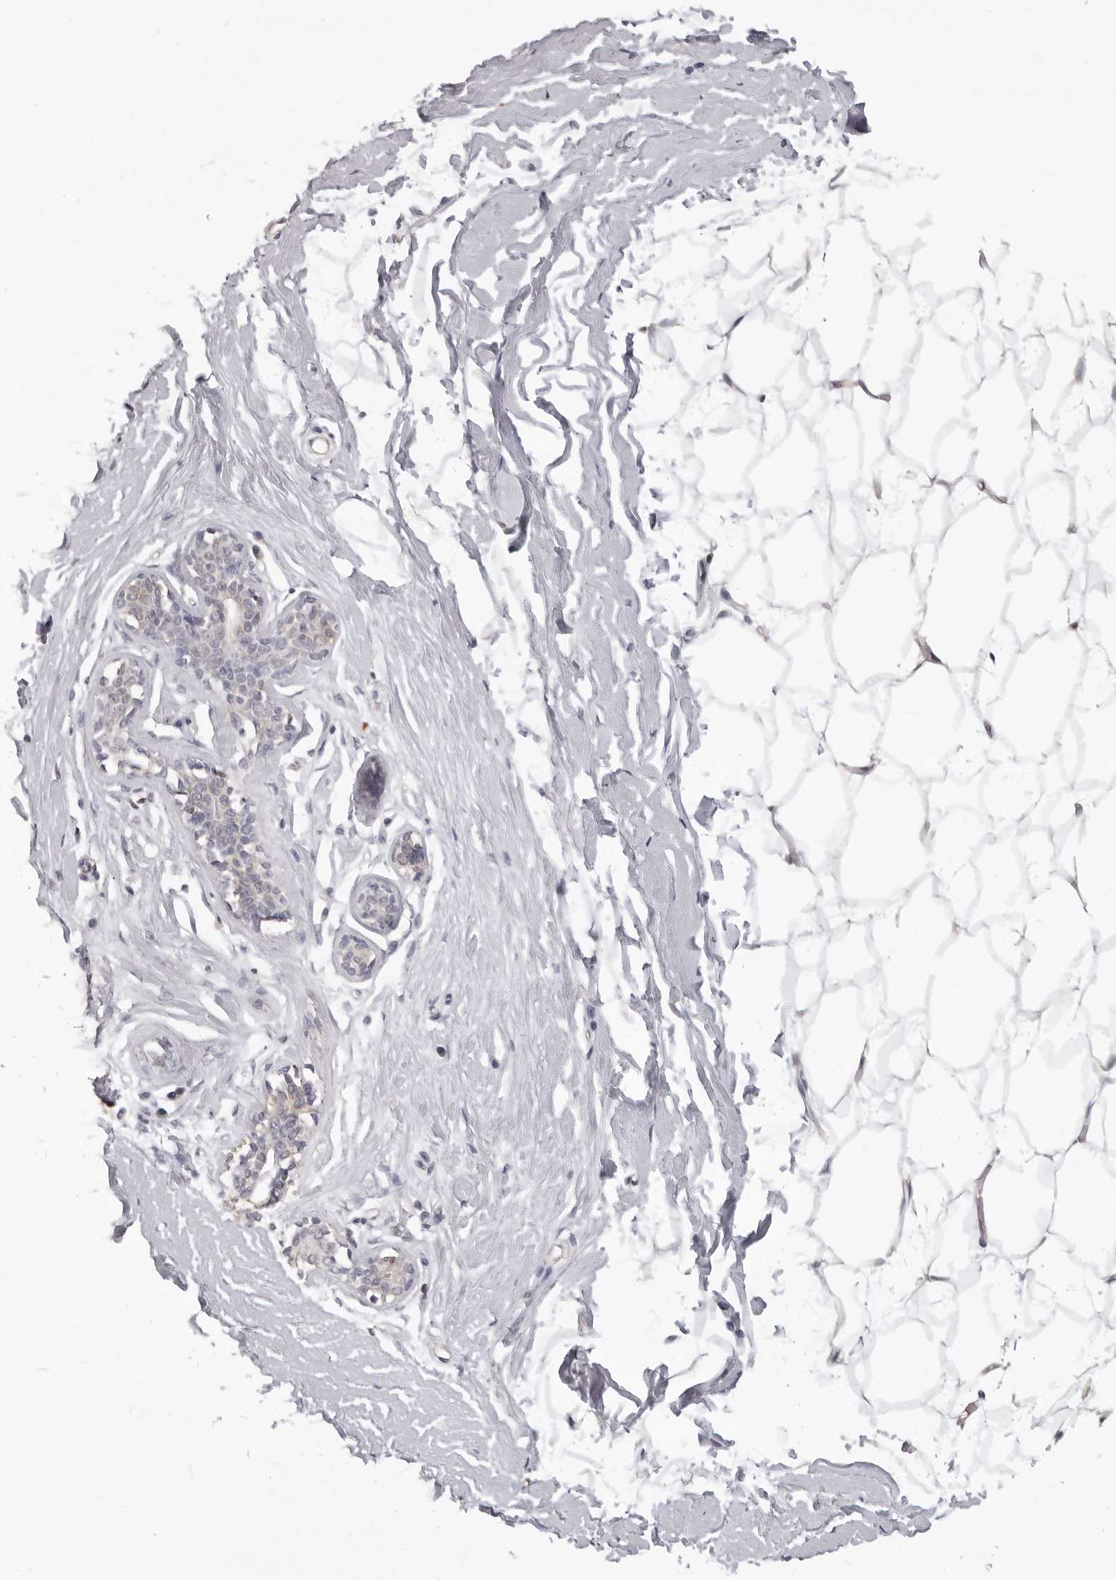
{"staining": {"intensity": "negative", "quantity": "none", "location": "none"}, "tissue": "breast", "cell_type": "Adipocytes", "image_type": "normal", "snomed": [{"axis": "morphology", "description": "Normal tissue, NOS"}, {"axis": "topography", "description": "Breast"}], "caption": "High power microscopy image of an immunohistochemistry (IHC) histopathology image of benign breast, revealing no significant staining in adipocytes.", "gene": "IL31", "patient": {"sex": "female", "age": 23}}